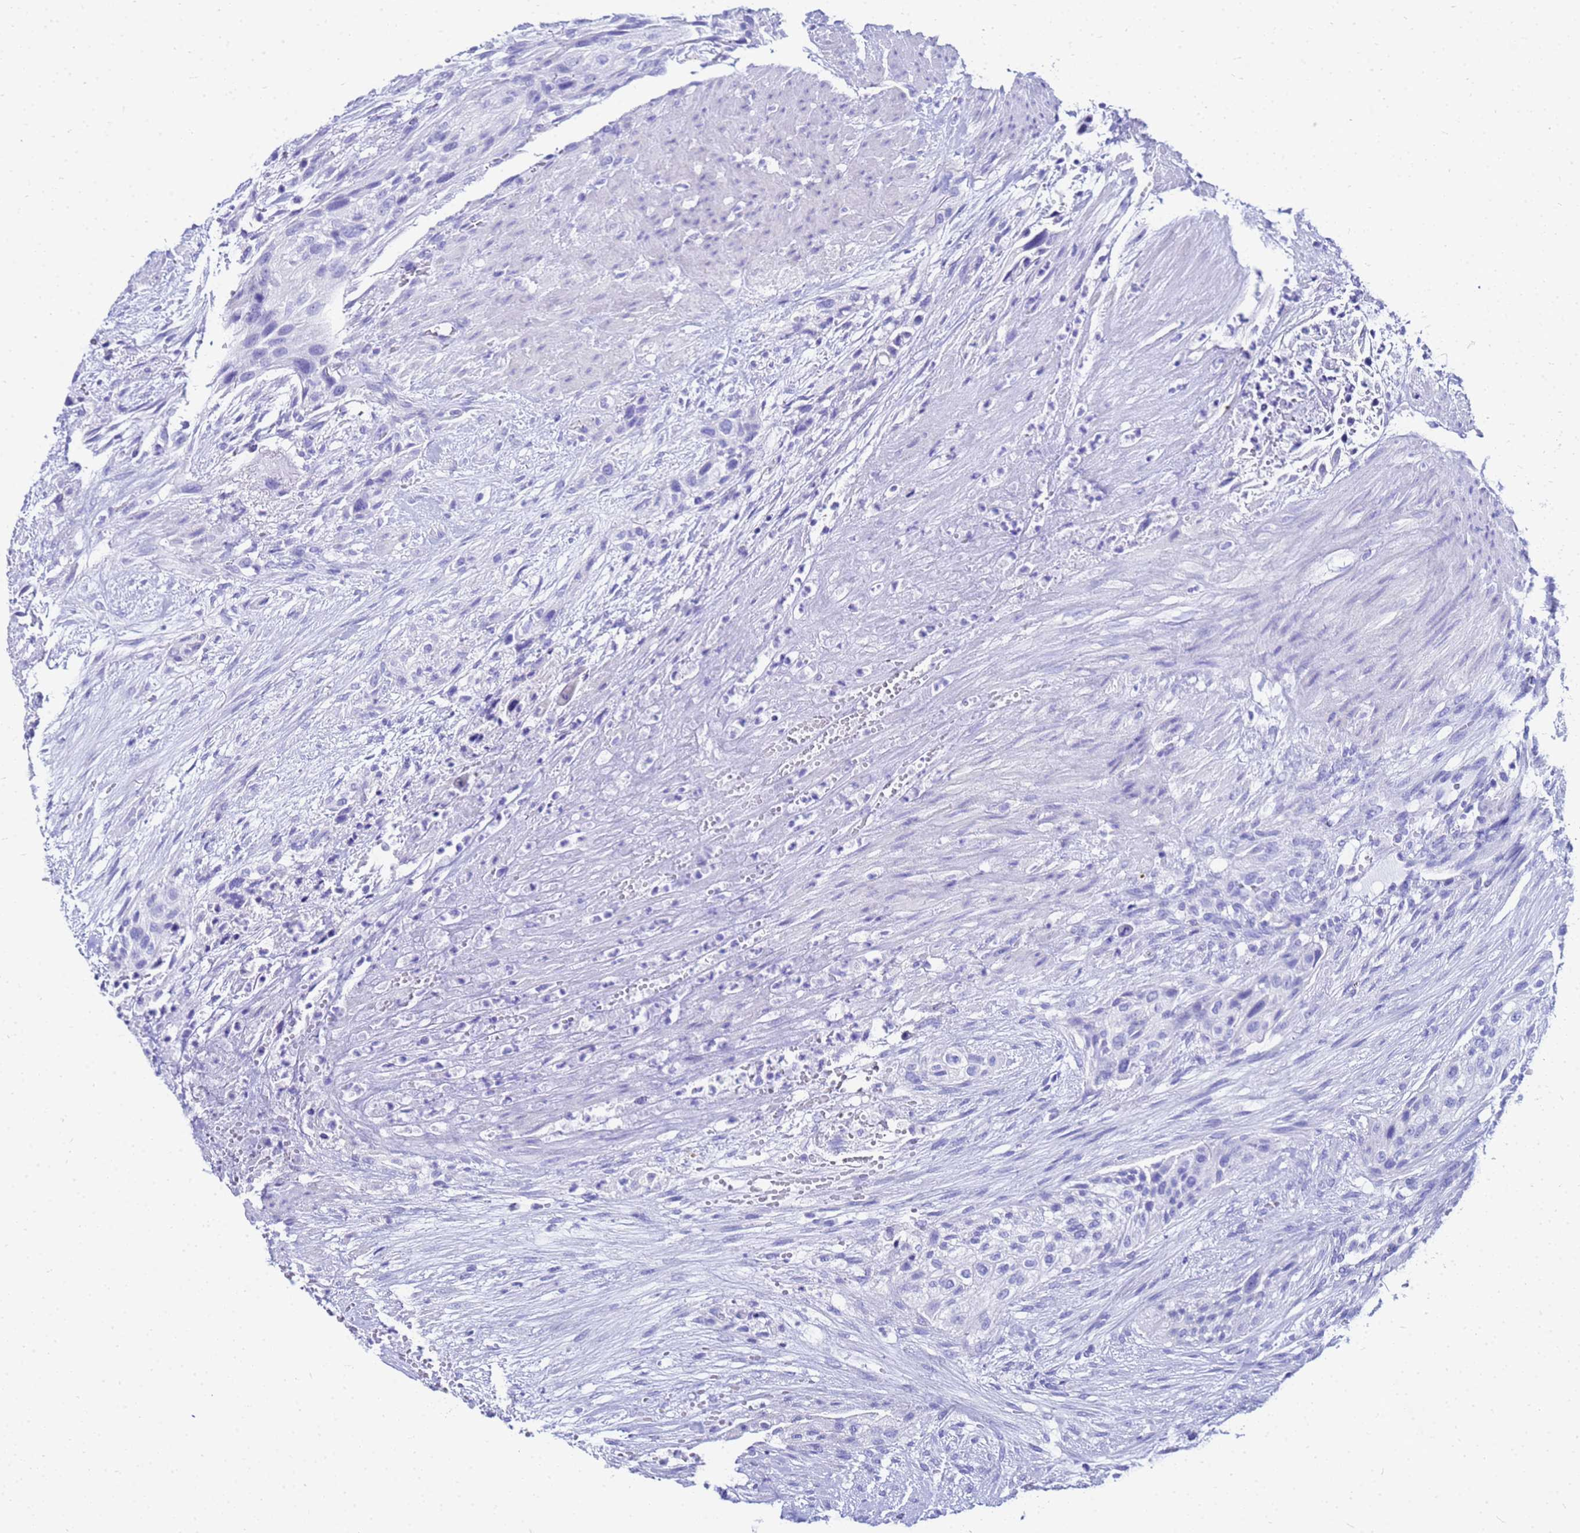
{"staining": {"intensity": "negative", "quantity": "none", "location": "none"}, "tissue": "urothelial cancer", "cell_type": "Tumor cells", "image_type": "cancer", "snomed": [{"axis": "morphology", "description": "Urothelial carcinoma, High grade"}, {"axis": "topography", "description": "Urinary bladder"}], "caption": "Immunohistochemistry (IHC) of urothelial carcinoma (high-grade) exhibits no expression in tumor cells.", "gene": "CKB", "patient": {"sex": "male", "age": 35}}